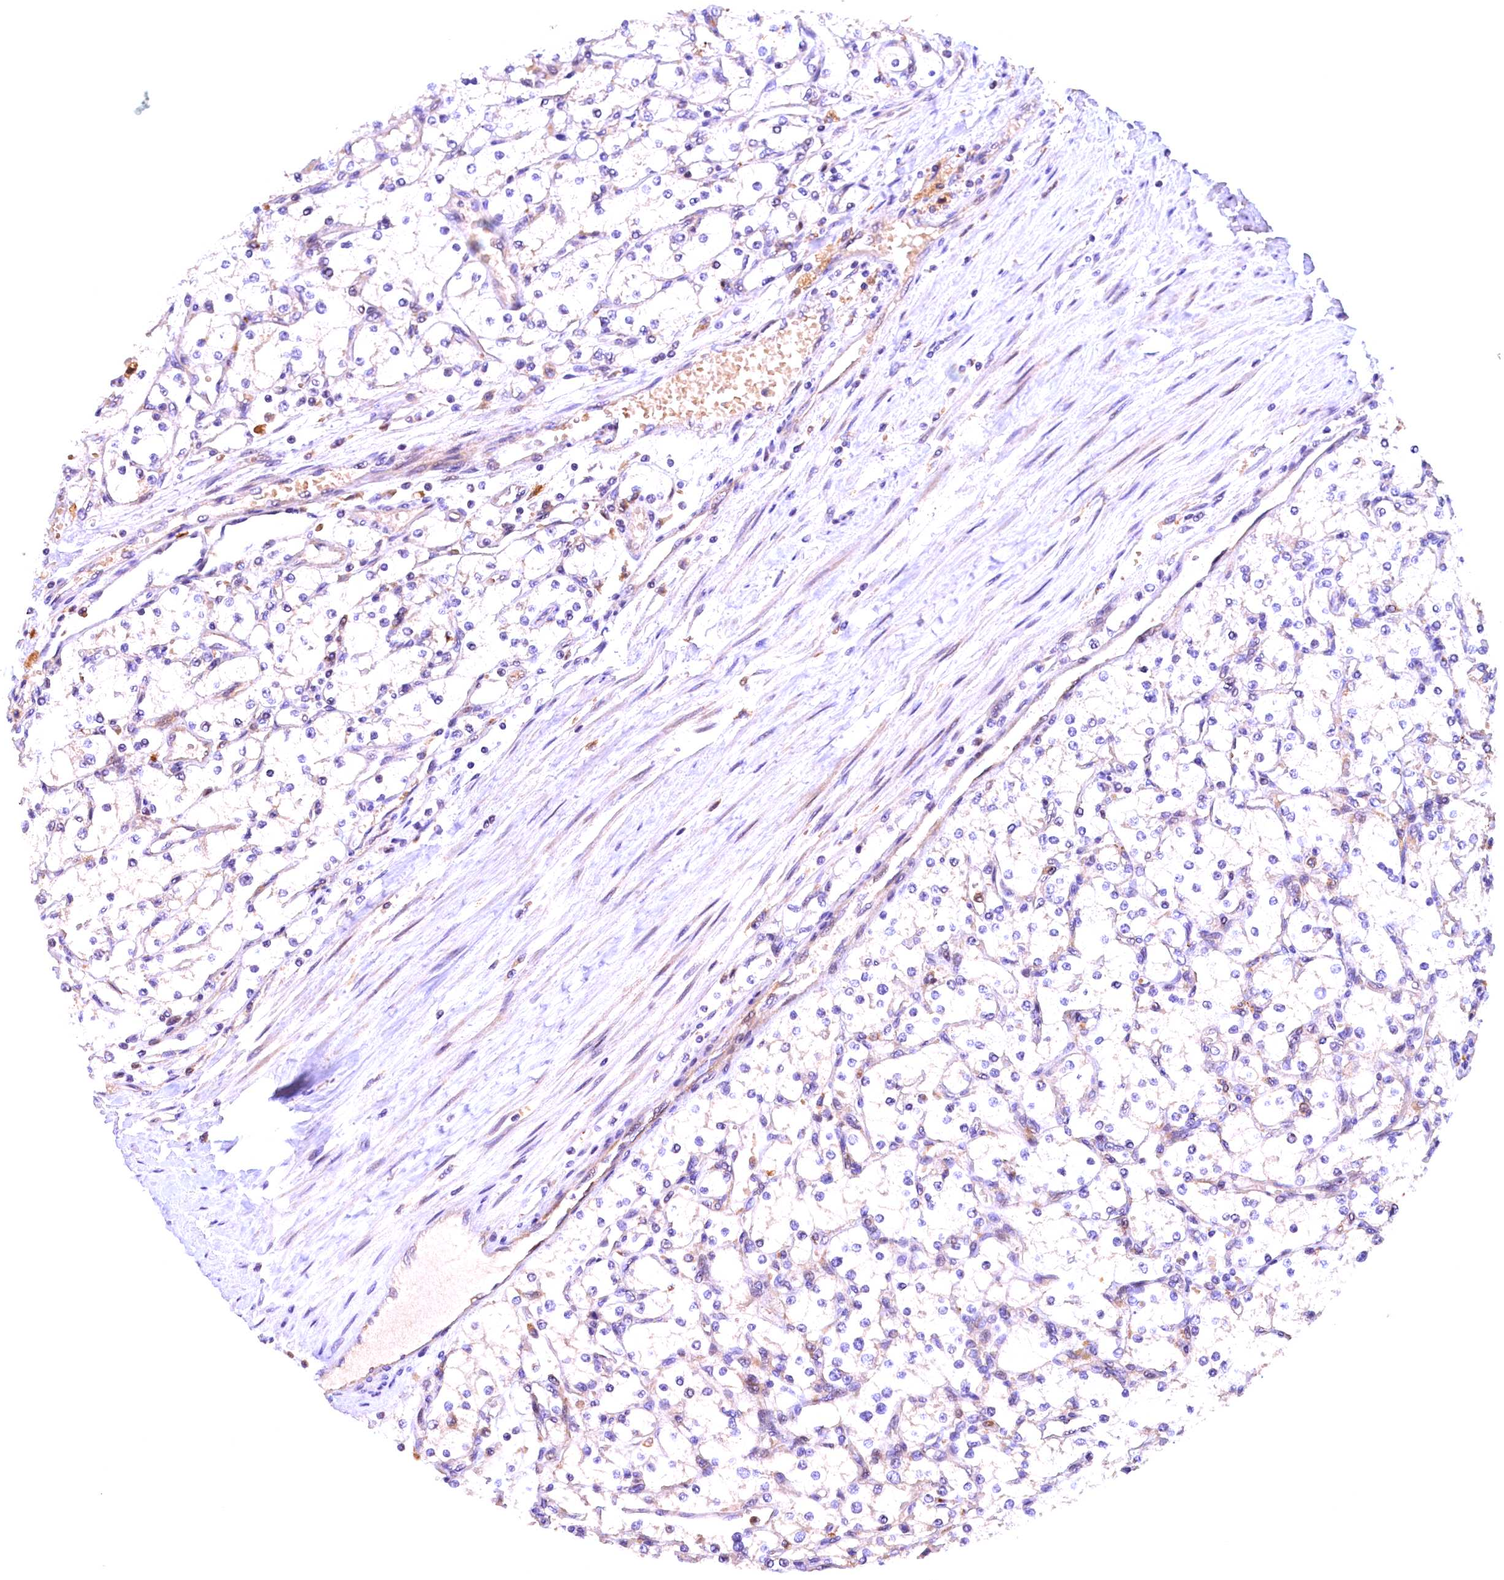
{"staining": {"intensity": "negative", "quantity": "none", "location": "none"}, "tissue": "renal cancer", "cell_type": "Tumor cells", "image_type": "cancer", "snomed": [{"axis": "morphology", "description": "Adenocarcinoma, NOS"}, {"axis": "topography", "description": "Kidney"}], "caption": "Tumor cells show no significant protein expression in renal cancer (adenocarcinoma).", "gene": "NAIP", "patient": {"sex": "male", "age": 80}}